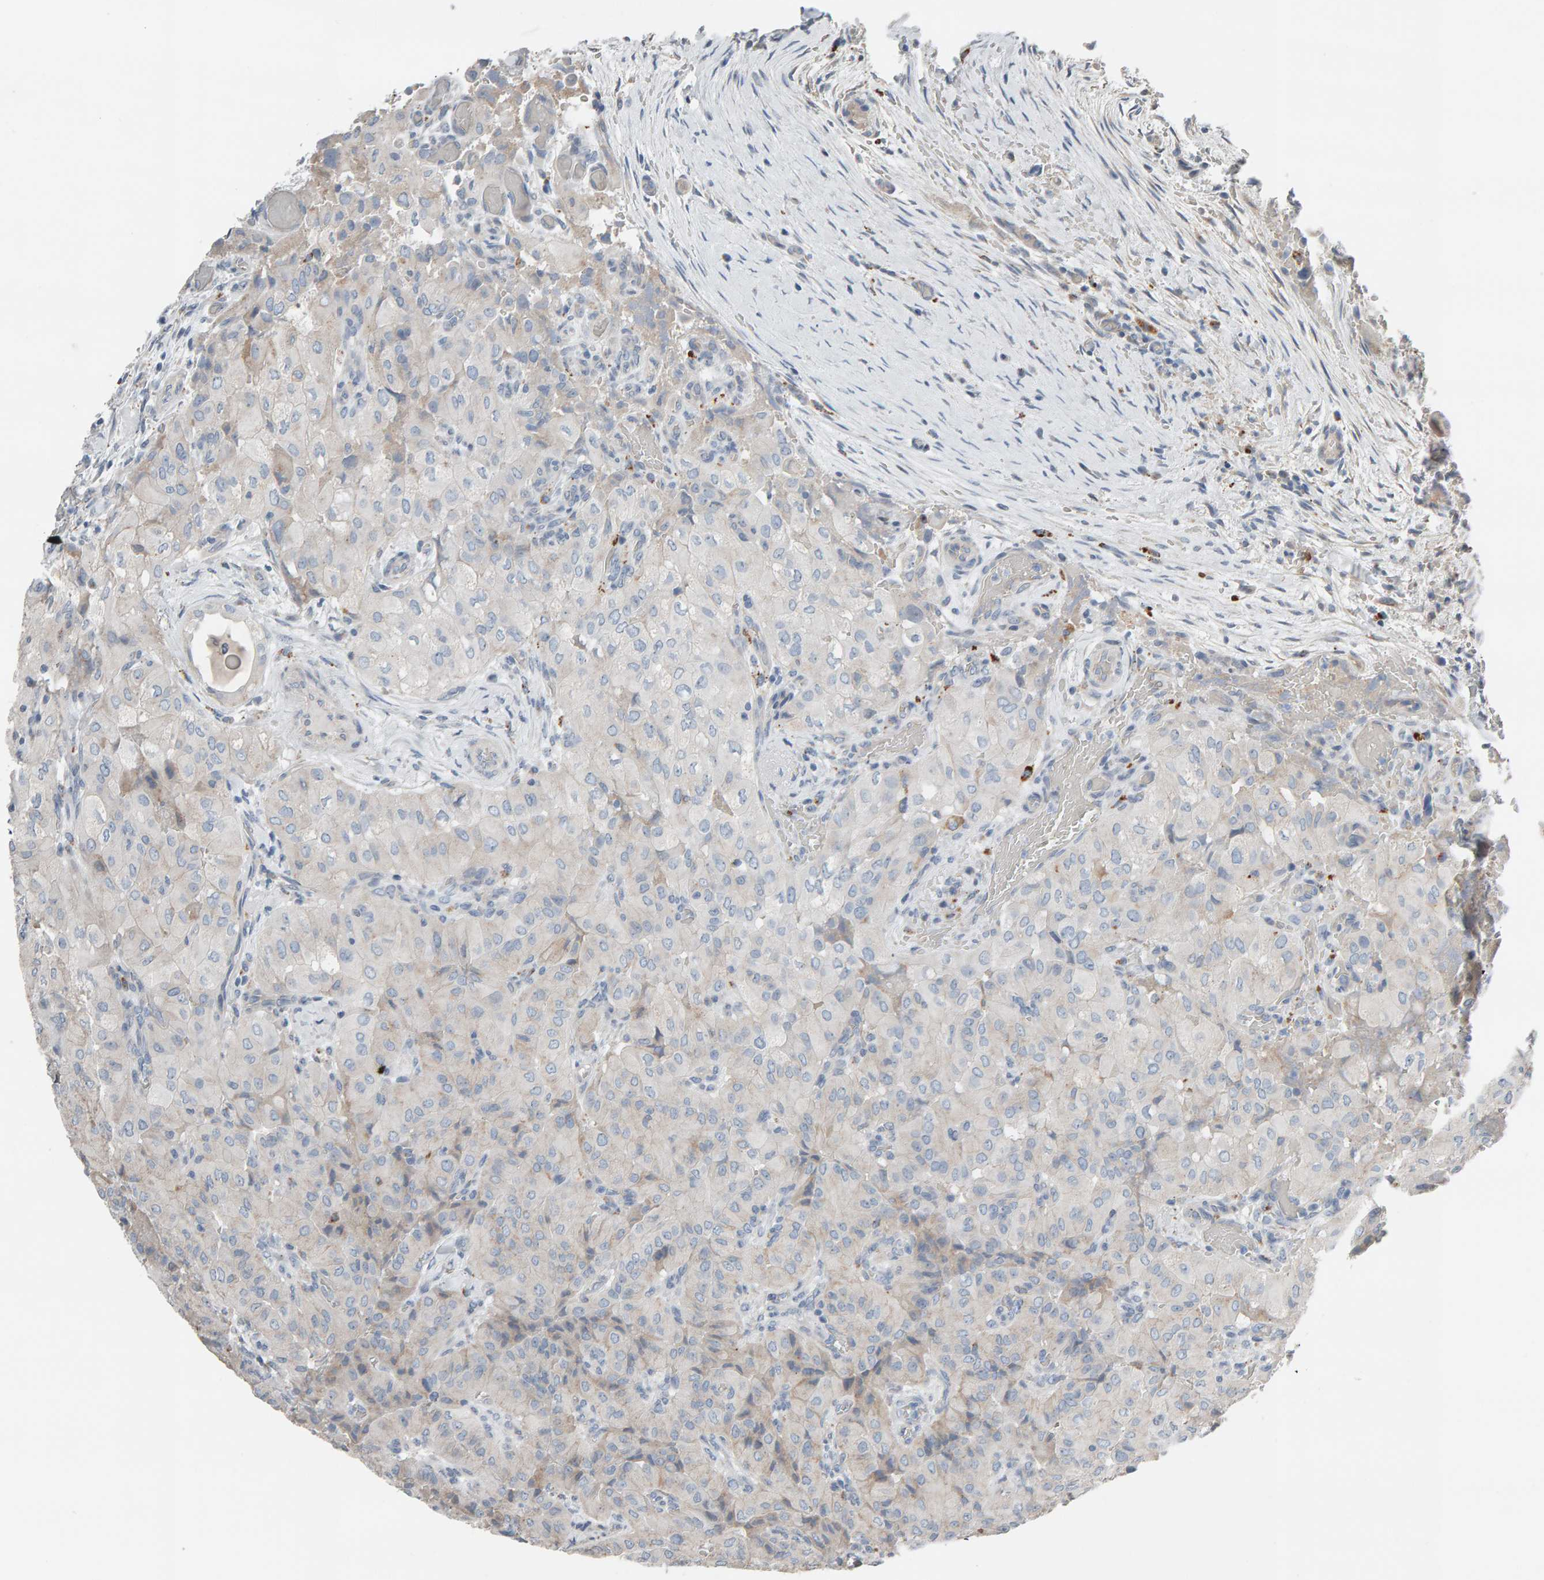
{"staining": {"intensity": "negative", "quantity": "none", "location": "none"}, "tissue": "thyroid cancer", "cell_type": "Tumor cells", "image_type": "cancer", "snomed": [{"axis": "morphology", "description": "Papillary adenocarcinoma, NOS"}, {"axis": "topography", "description": "Thyroid gland"}], "caption": "Thyroid cancer was stained to show a protein in brown. There is no significant expression in tumor cells.", "gene": "IPPK", "patient": {"sex": "female", "age": 59}}